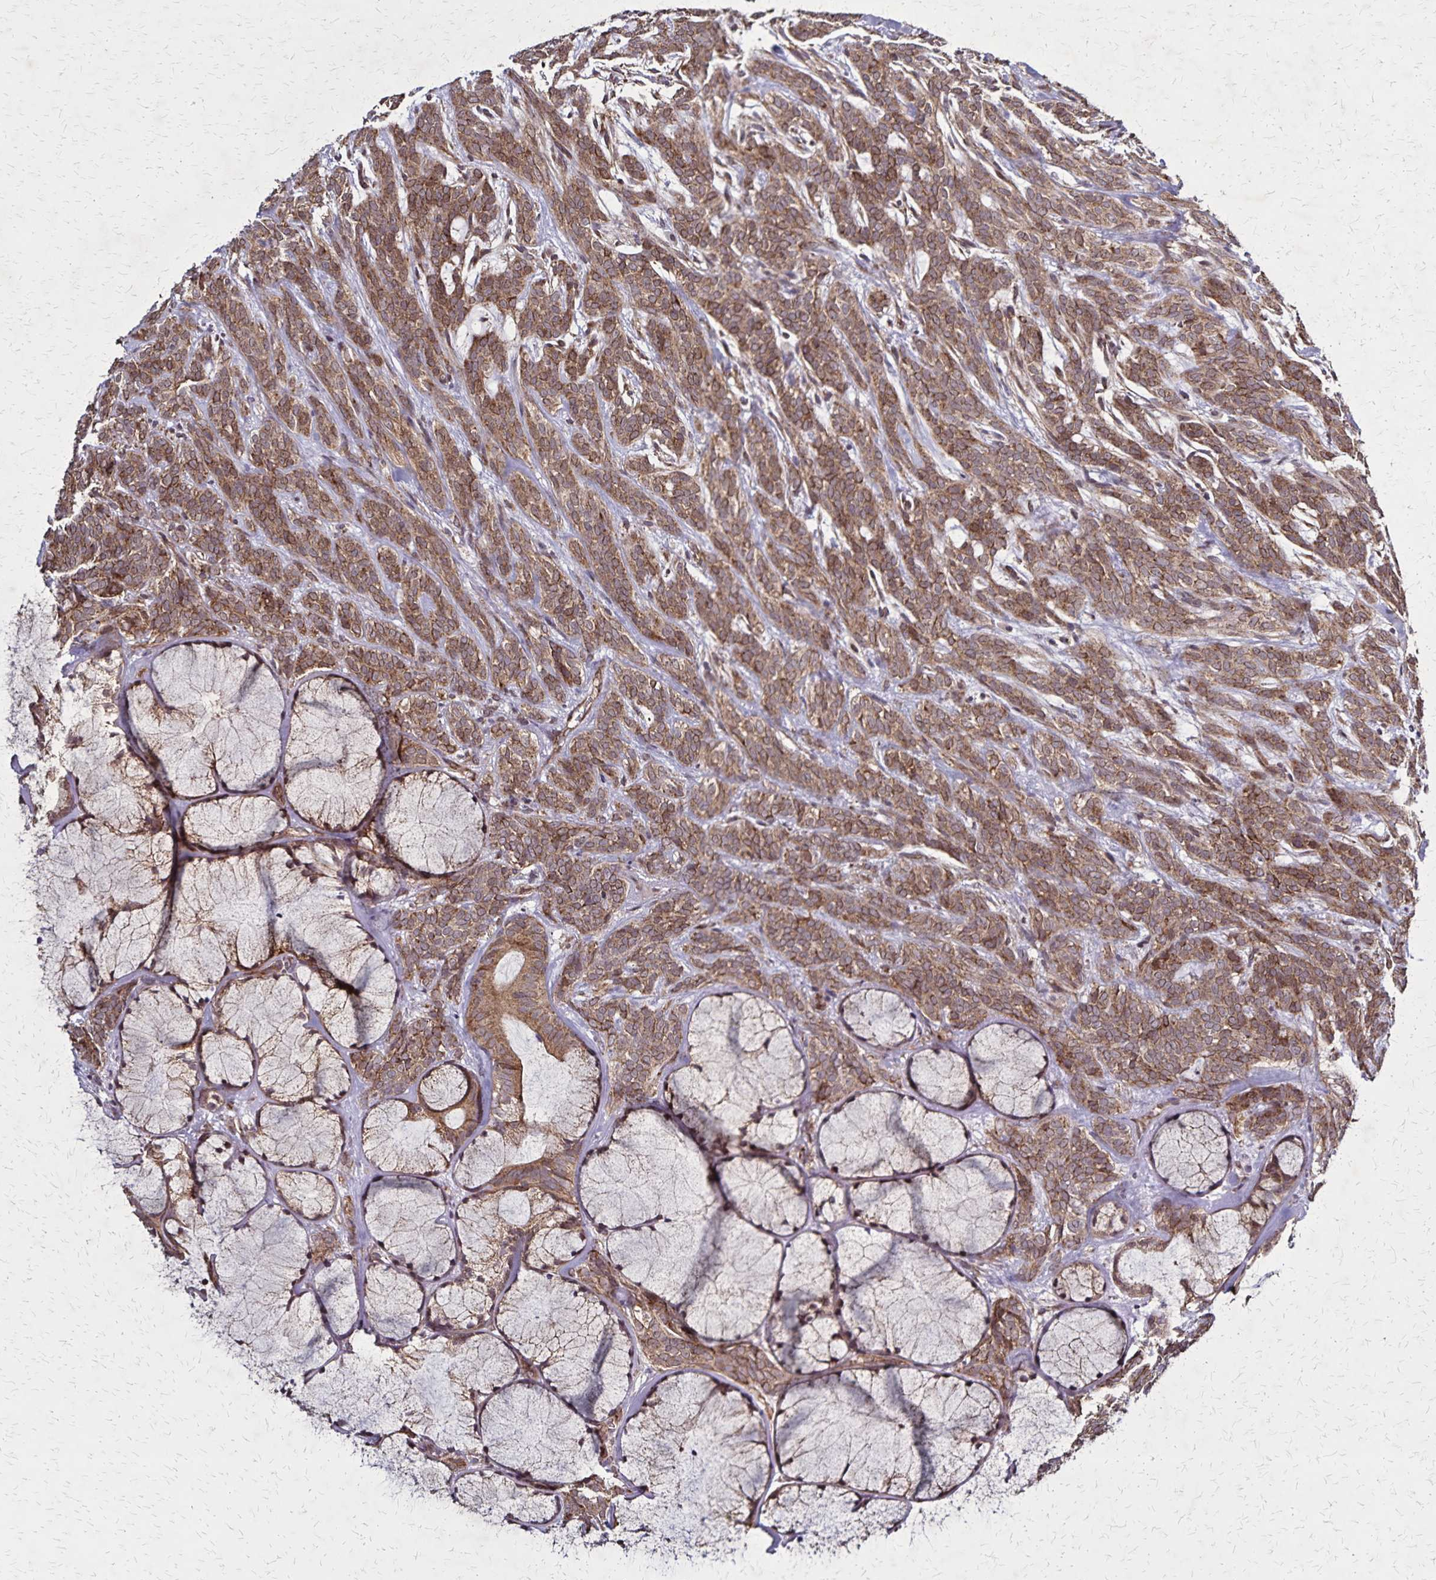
{"staining": {"intensity": "strong", "quantity": ">75%", "location": "cytoplasmic/membranous"}, "tissue": "head and neck cancer", "cell_type": "Tumor cells", "image_type": "cancer", "snomed": [{"axis": "morphology", "description": "Adenocarcinoma, NOS"}, {"axis": "topography", "description": "Head-Neck"}], "caption": "This micrograph displays head and neck cancer (adenocarcinoma) stained with IHC to label a protein in brown. The cytoplasmic/membranous of tumor cells show strong positivity for the protein. Nuclei are counter-stained blue.", "gene": "NFS1", "patient": {"sex": "female", "age": 57}}